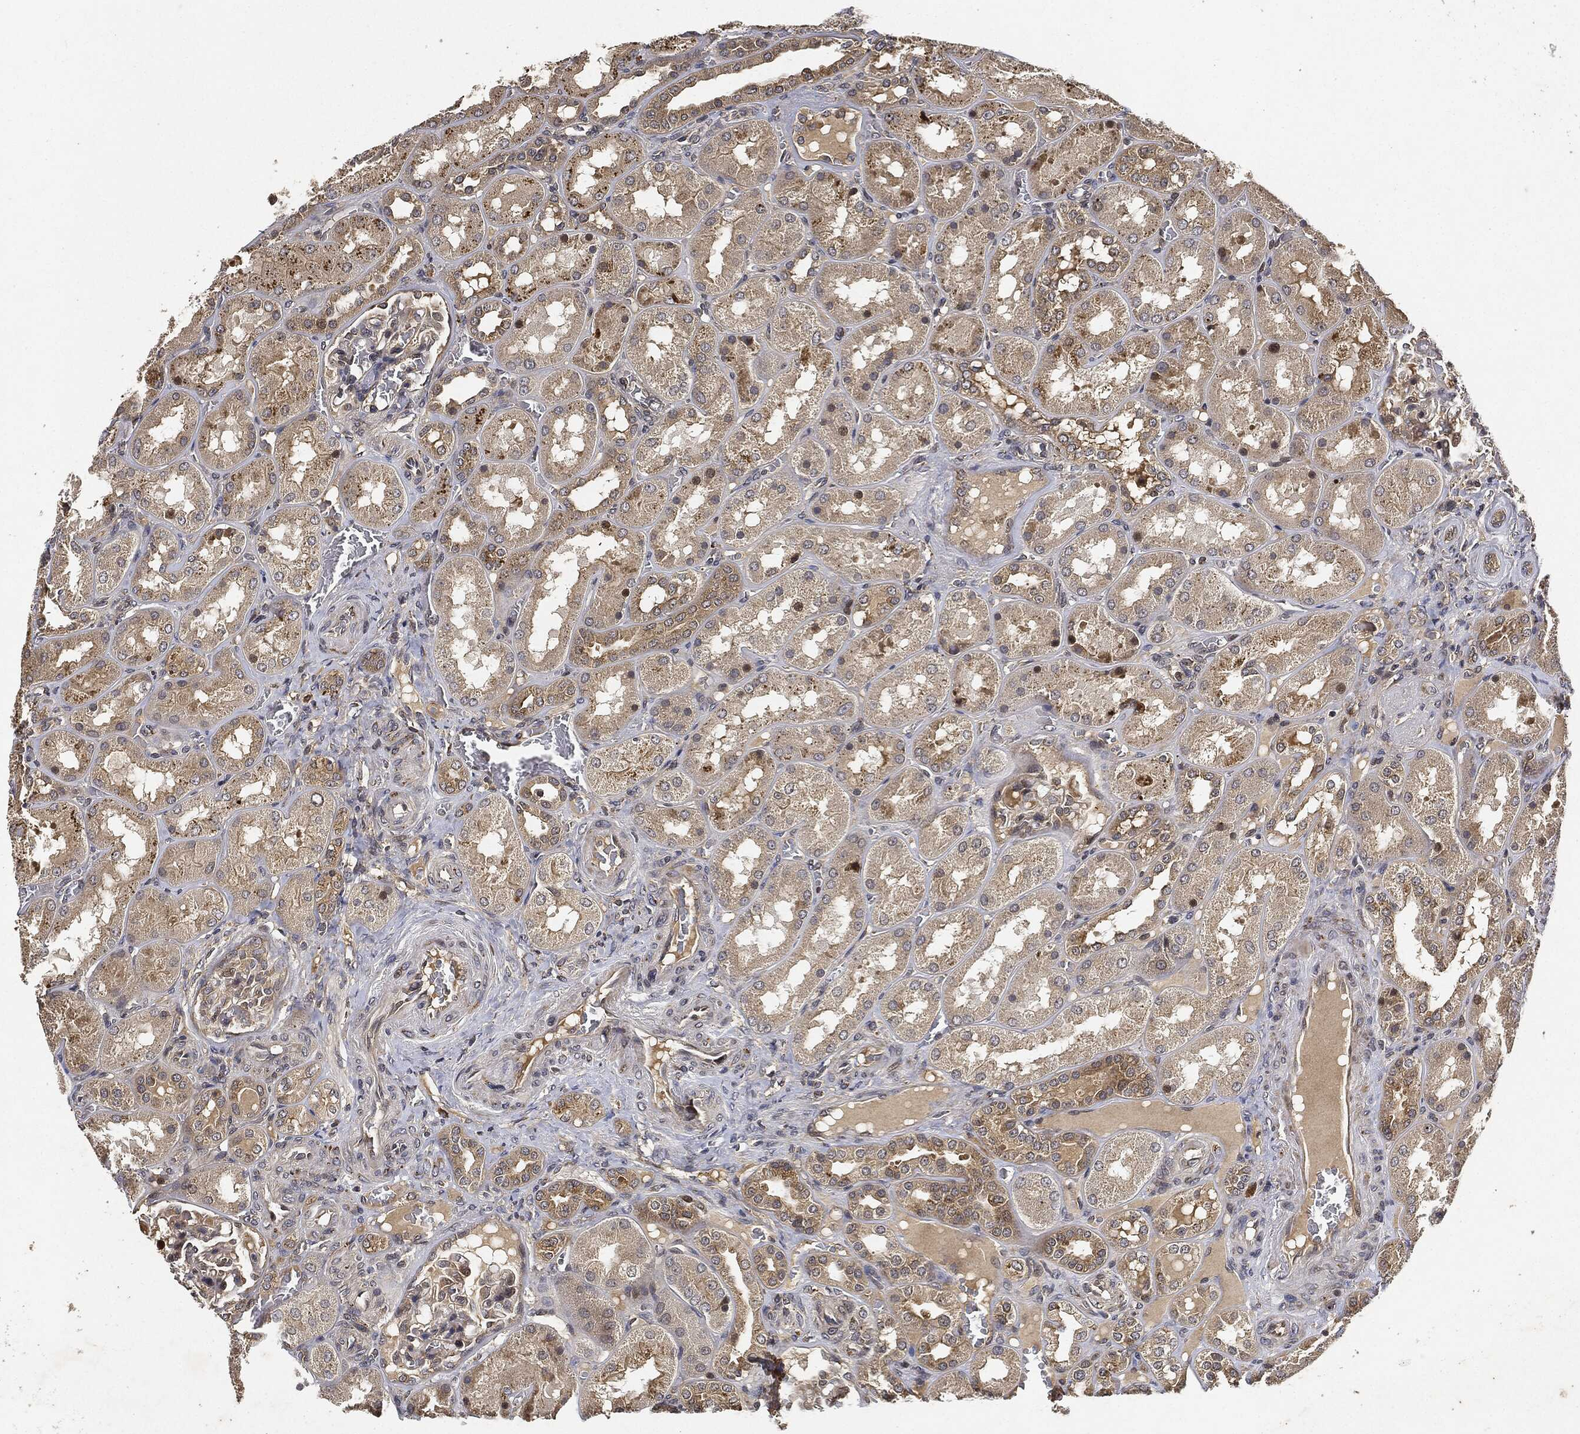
{"staining": {"intensity": "negative", "quantity": "none", "location": "none"}, "tissue": "kidney", "cell_type": "Cells in glomeruli", "image_type": "normal", "snomed": [{"axis": "morphology", "description": "Normal tissue, NOS"}, {"axis": "topography", "description": "Kidney"}], "caption": "DAB immunohistochemical staining of normal human kidney reveals no significant staining in cells in glomeruli.", "gene": "MLST8", "patient": {"sex": "male", "age": 73}}